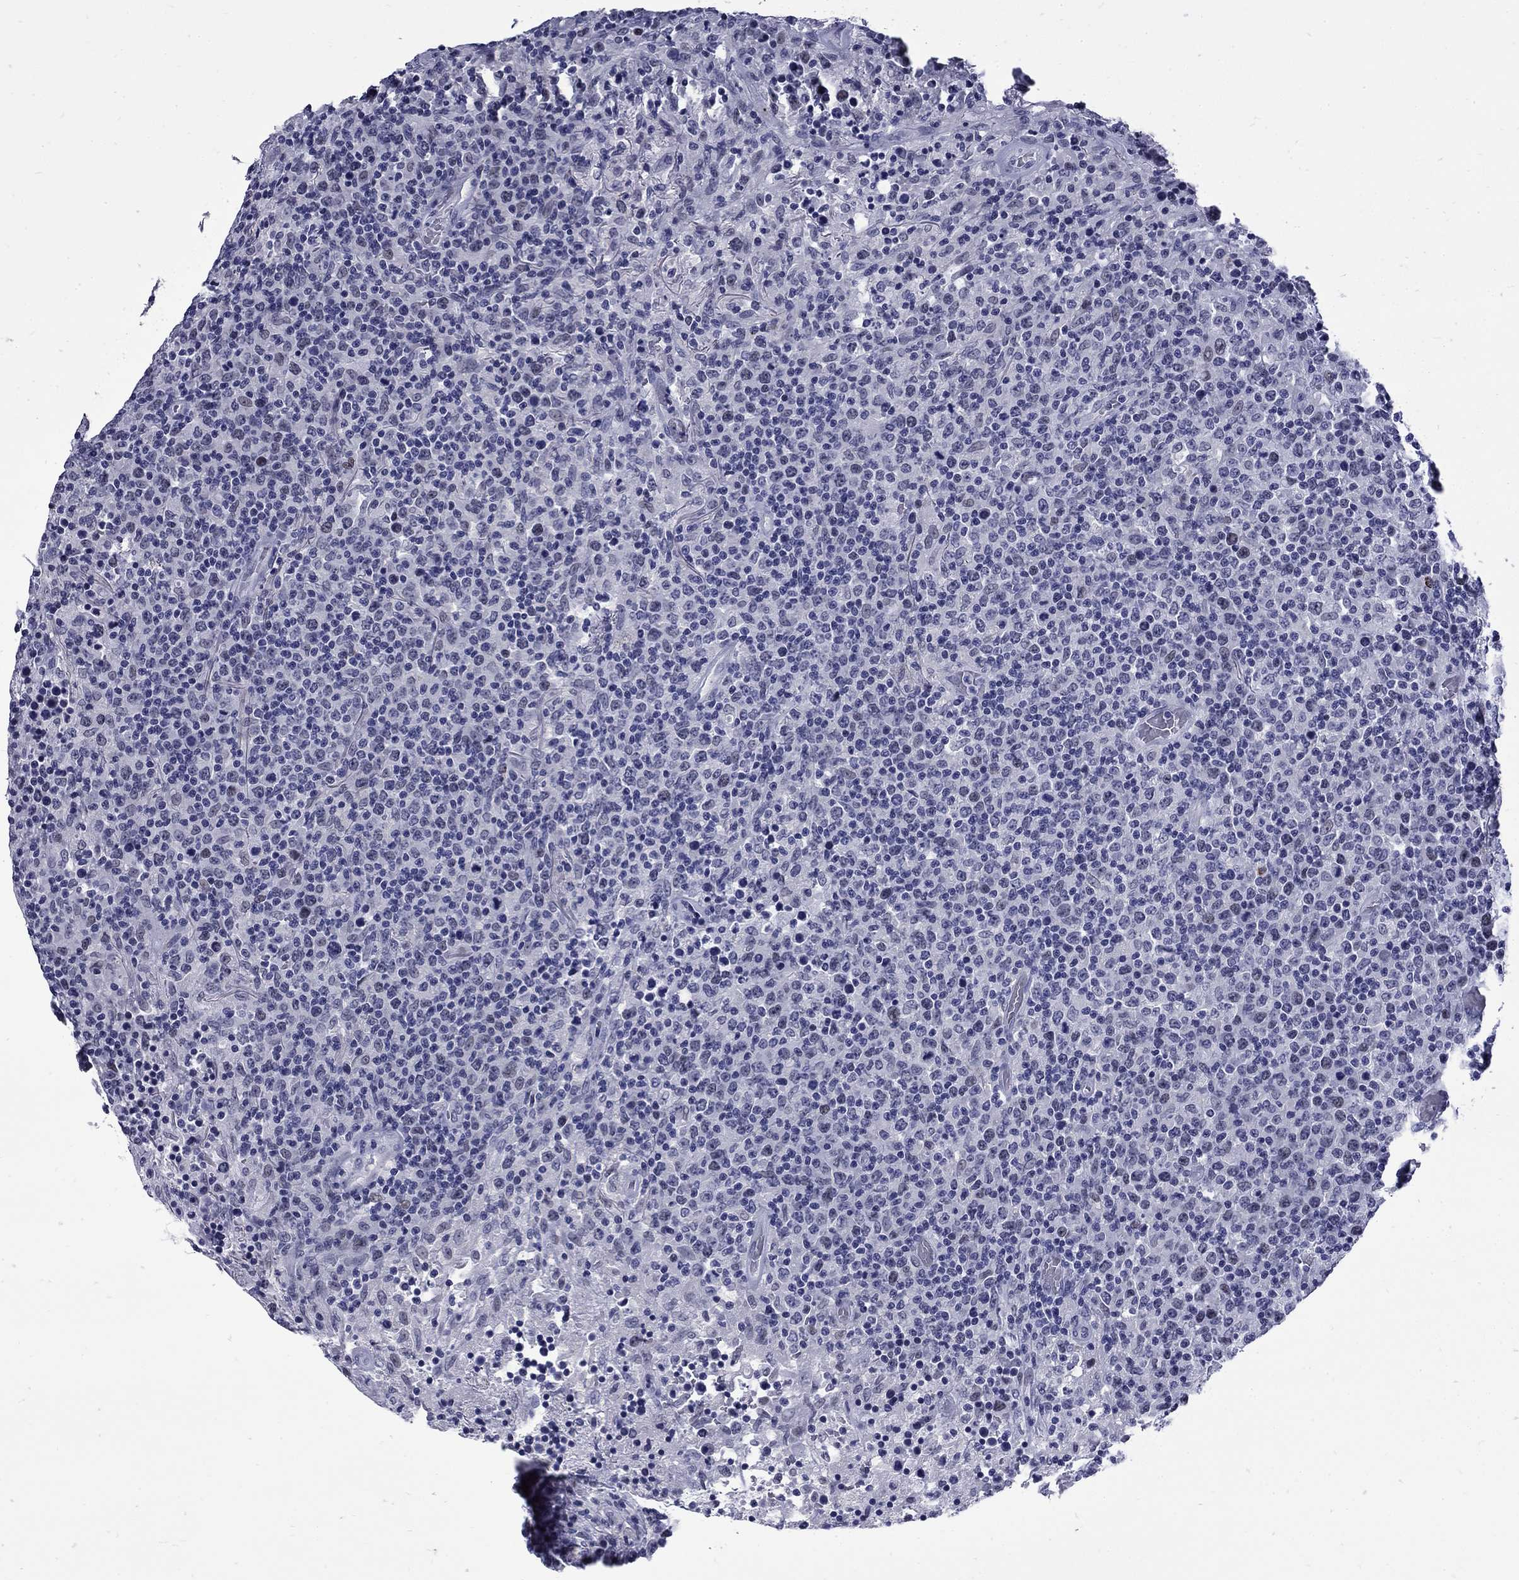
{"staining": {"intensity": "negative", "quantity": "none", "location": "none"}, "tissue": "lymphoma", "cell_type": "Tumor cells", "image_type": "cancer", "snomed": [{"axis": "morphology", "description": "Malignant lymphoma, non-Hodgkin's type, High grade"}, {"axis": "topography", "description": "Lung"}], "caption": "An immunohistochemistry (IHC) photomicrograph of high-grade malignant lymphoma, non-Hodgkin's type is shown. There is no staining in tumor cells of high-grade malignant lymphoma, non-Hodgkin's type.", "gene": "MGARP", "patient": {"sex": "male", "age": 79}}